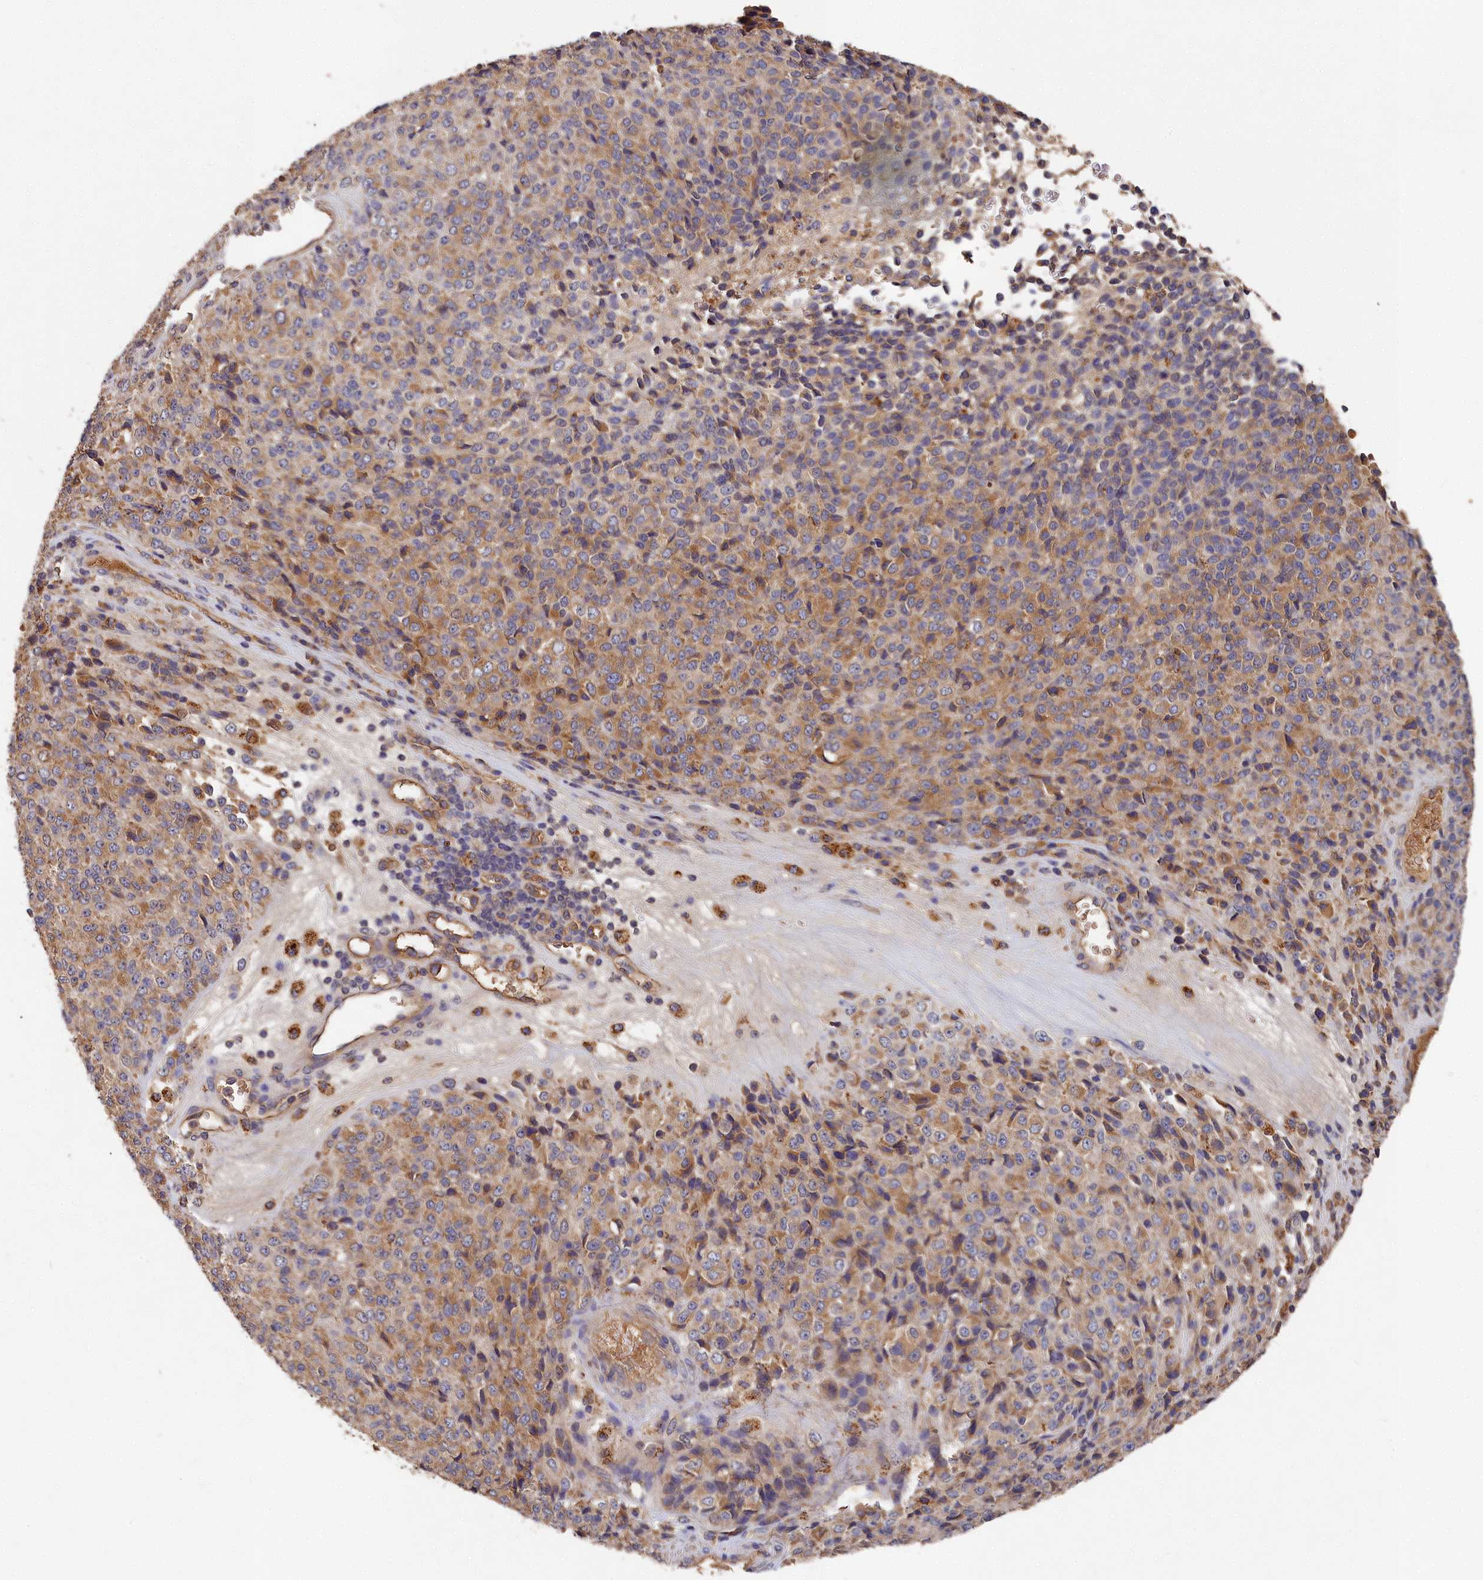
{"staining": {"intensity": "weak", "quantity": "25%-75%", "location": "cytoplasmic/membranous"}, "tissue": "melanoma", "cell_type": "Tumor cells", "image_type": "cancer", "snomed": [{"axis": "morphology", "description": "Malignant melanoma, Metastatic site"}, {"axis": "topography", "description": "Brain"}], "caption": "A high-resolution histopathology image shows immunohistochemistry staining of malignant melanoma (metastatic site), which demonstrates weak cytoplasmic/membranous positivity in about 25%-75% of tumor cells.", "gene": "DHRS11", "patient": {"sex": "female", "age": 56}}